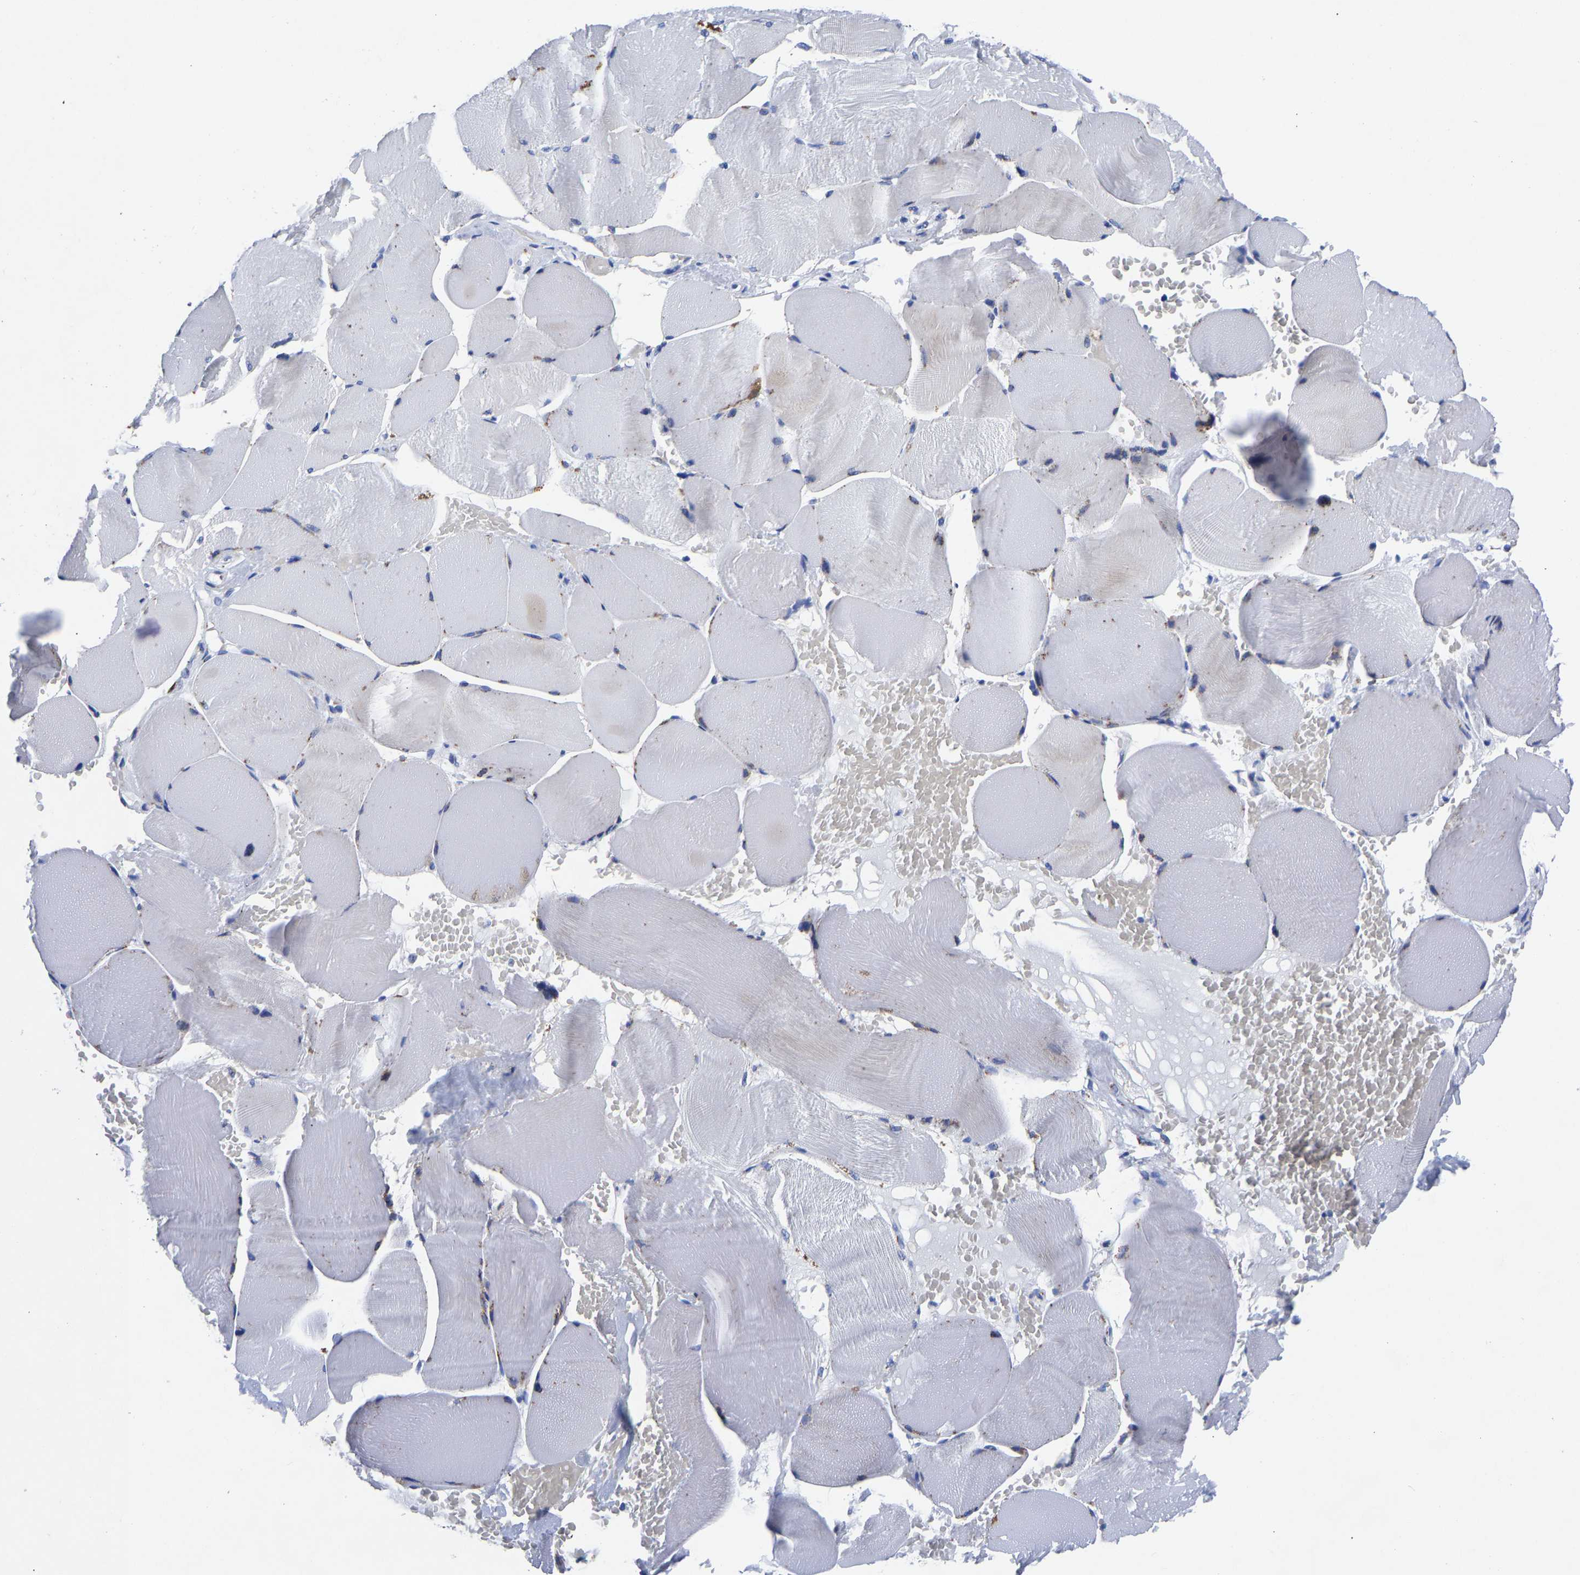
{"staining": {"intensity": "negative", "quantity": "none", "location": "none"}, "tissue": "skeletal muscle", "cell_type": "Myocytes", "image_type": "normal", "snomed": [{"axis": "morphology", "description": "Normal tissue, NOS"}, {"axis": "topography", "description": "Skin"}, {"axis": "topography", "description": "Skeletal muscle"}], "caption": "Myocytes show no significant expression in benign skeletal muscle.", "gene": "TMEM87A", "patient": {"sex": "male", "age": 83}}